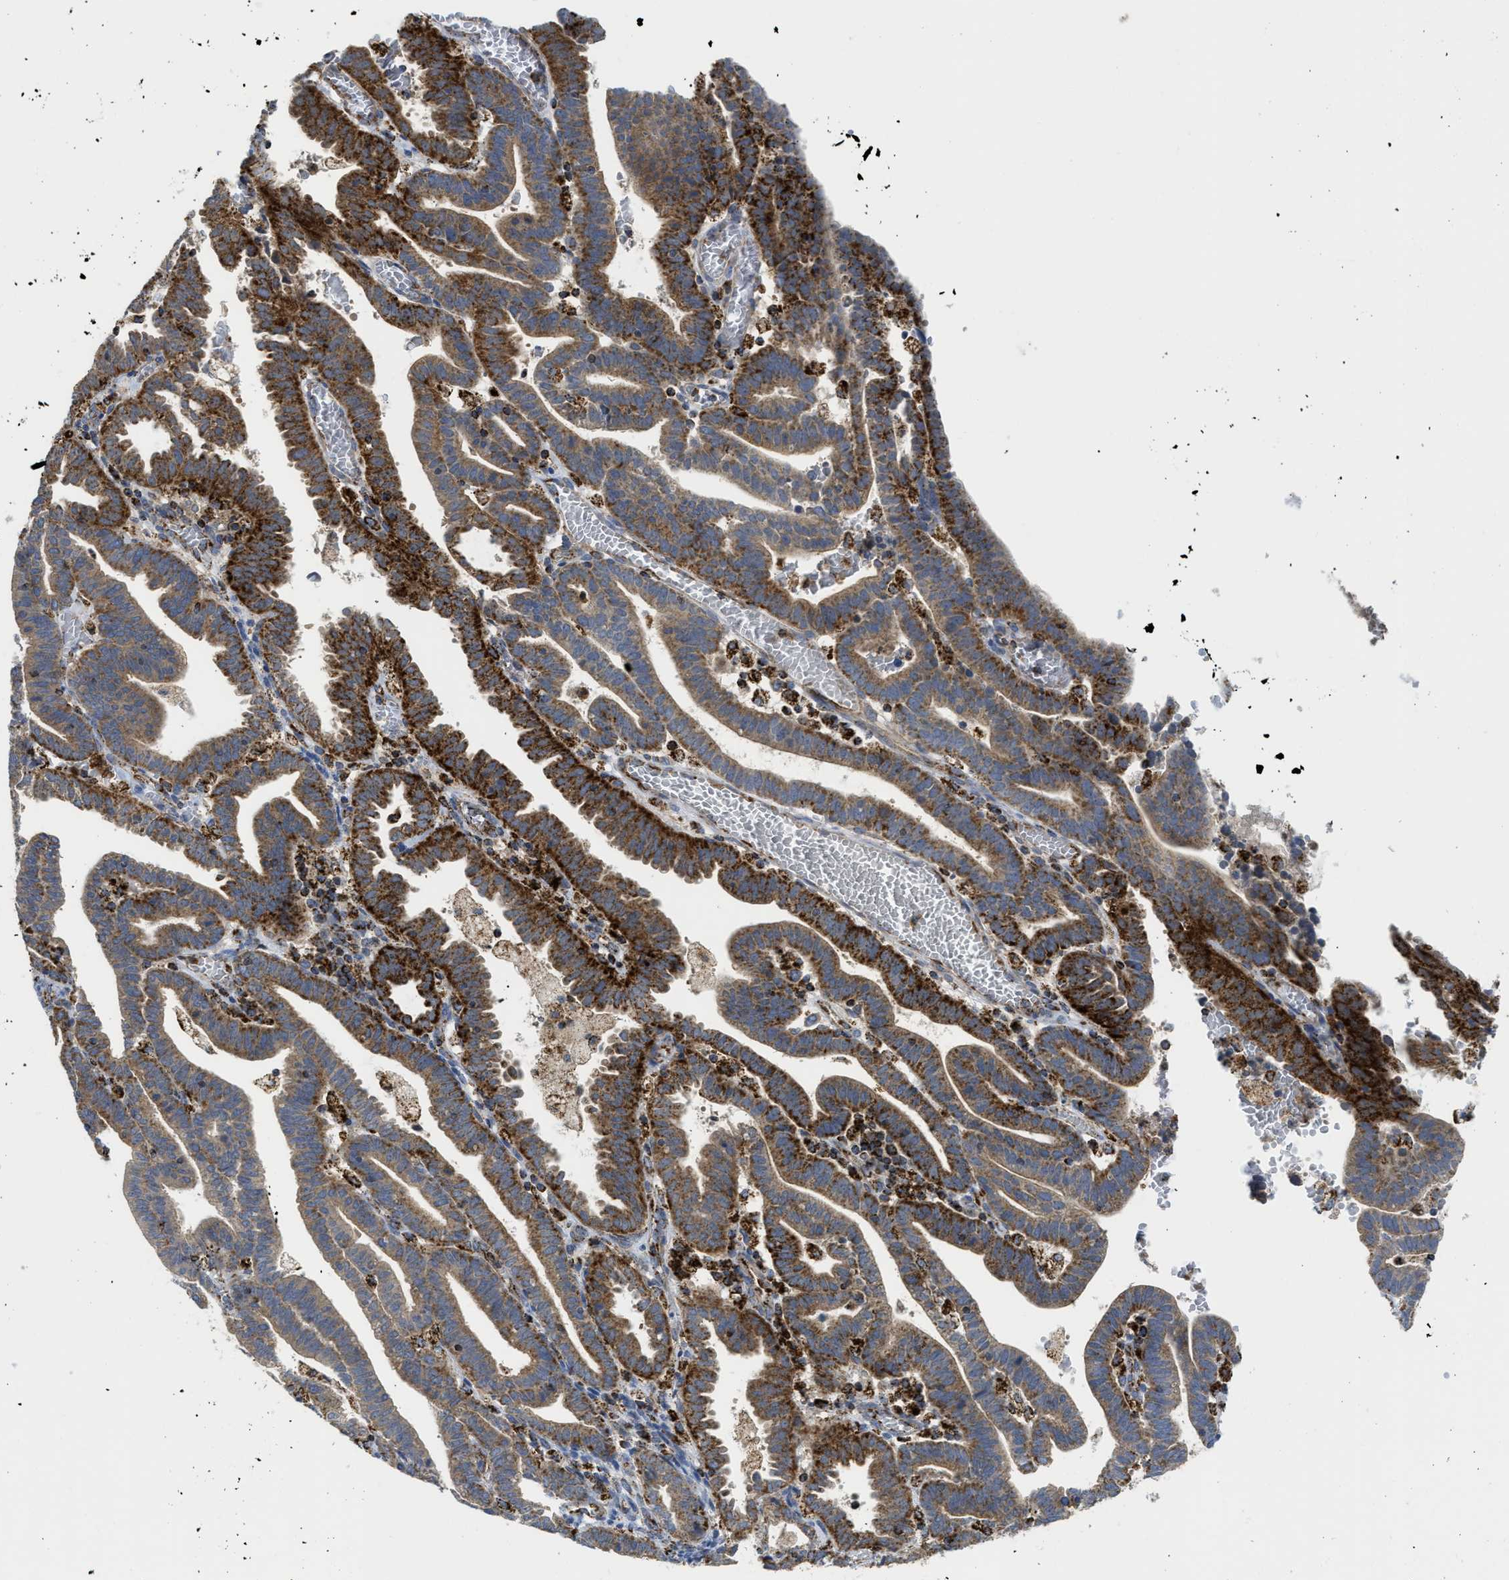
{"staining": {"intensity": "strong", "quantity": ">75%", "location": "cytoplasmic/membranous"}, "tissue": "endometrial cancer", "cell_type": "Tumor cells", "image_type": "cancer", "snomed": [{"axis": "morphology", "description": "Adenocarcinoma, NOS"}, {"axis": "topography", "description": "Uterus"}], "caption": "Protein expression analysis of endometrial adenocarcinoma shows strong cytoplasmic/membranous expression in approximately >75% of tumor cells.", "gene": "SQOR", "patient": {"sex": "female", "age": 83}}